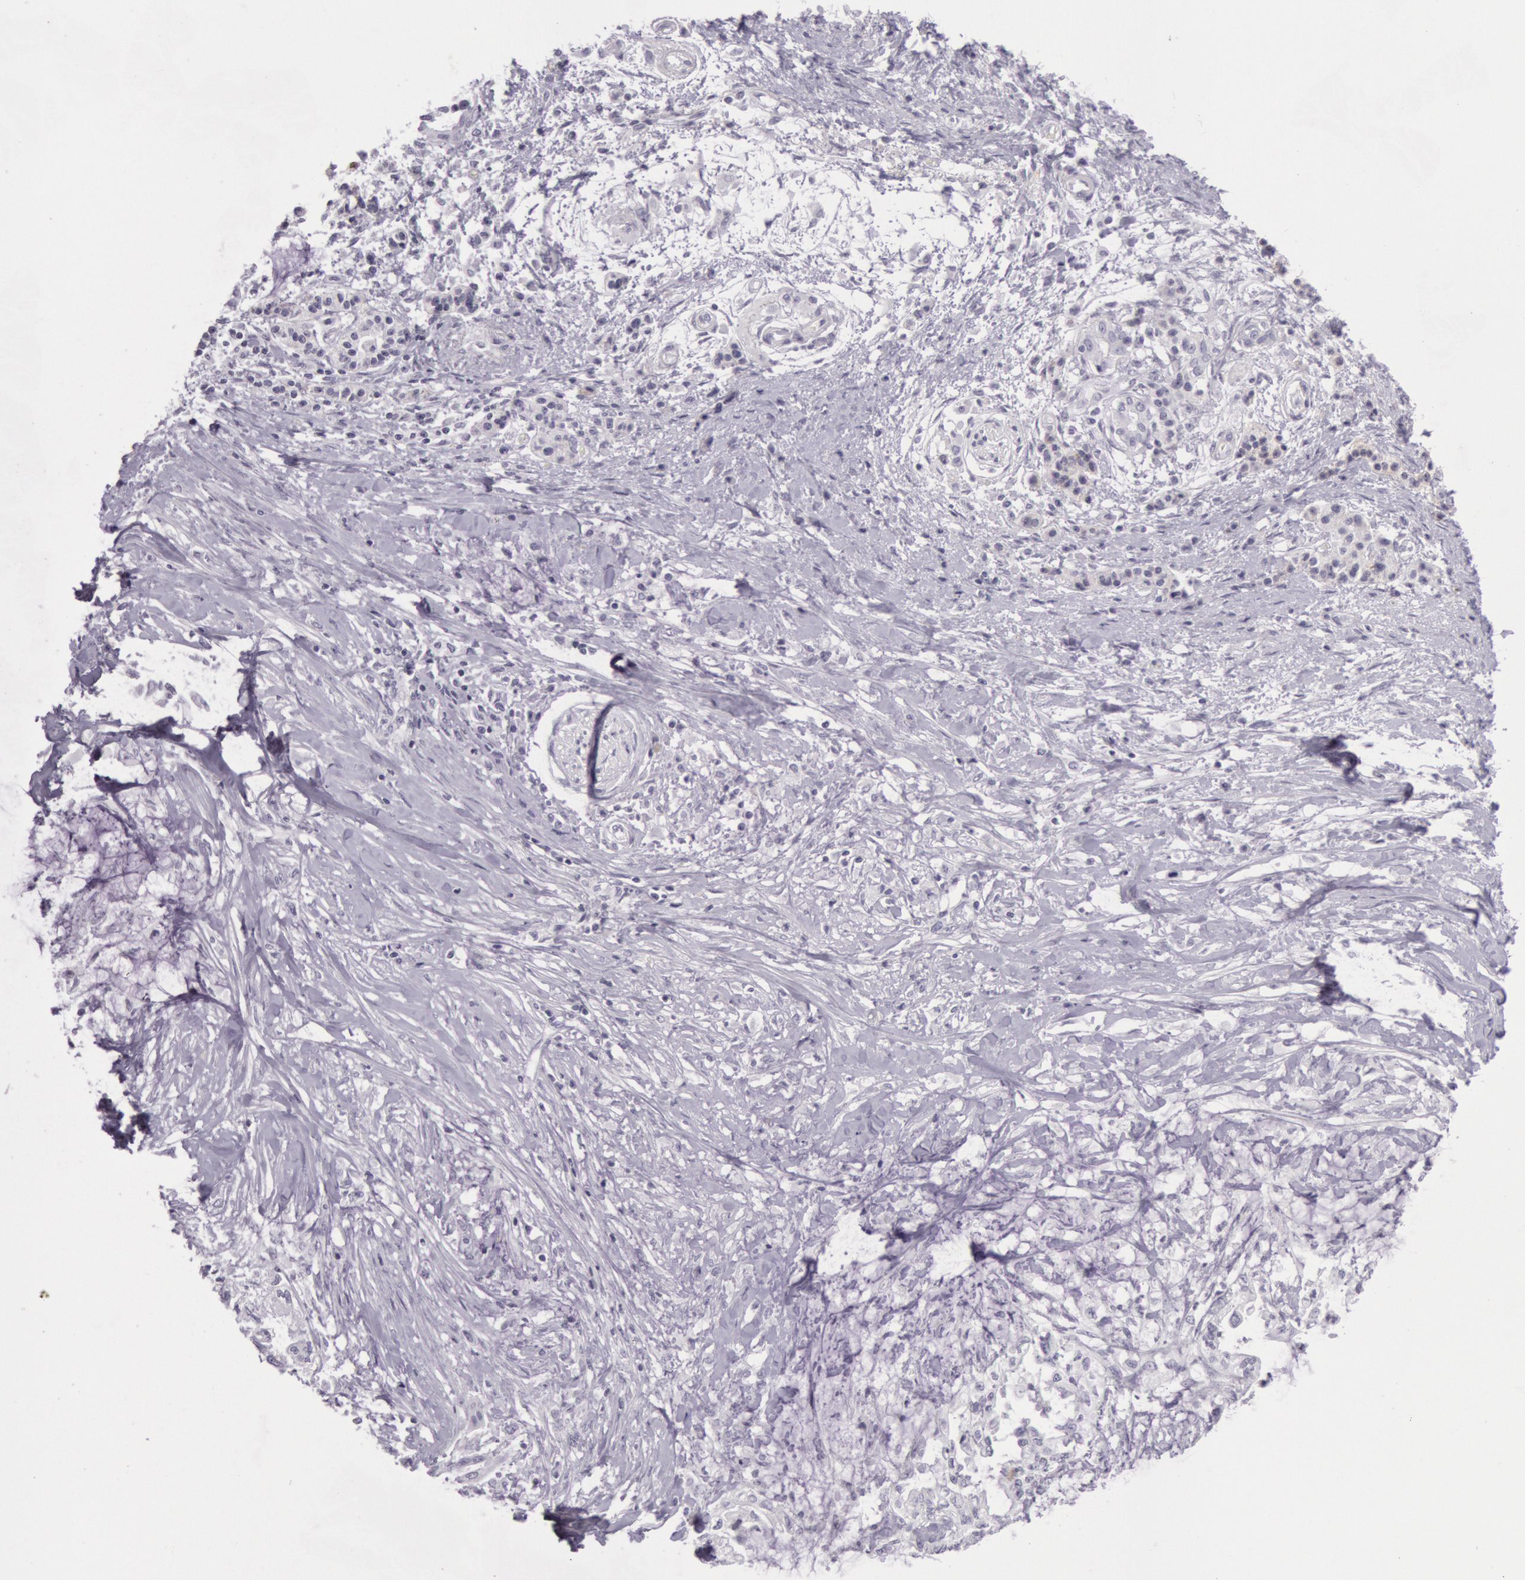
{"staining": {"intensity": "negative", "quantity": "none", "location": "none"}, "tissue": "pancreatic cancer", "cell_type": "Tumor cells", "image_type": "cancer", "snomed": [{"axis": "morphology", "description": "Adenocarcinoma, NOS"}, {"axis": "topography", "description": "Pancreas"}], "caption": "Immunohistochemistry (IHC) photomicrograph of neoplastic tissue: pancreatic adenocarcinoma stained with DAB (3,3'-diaminobenzidine) shows no significant protein expression in tumor cells.", "gene": "CKB", "patient": {"sex": "female", "age": 64}}